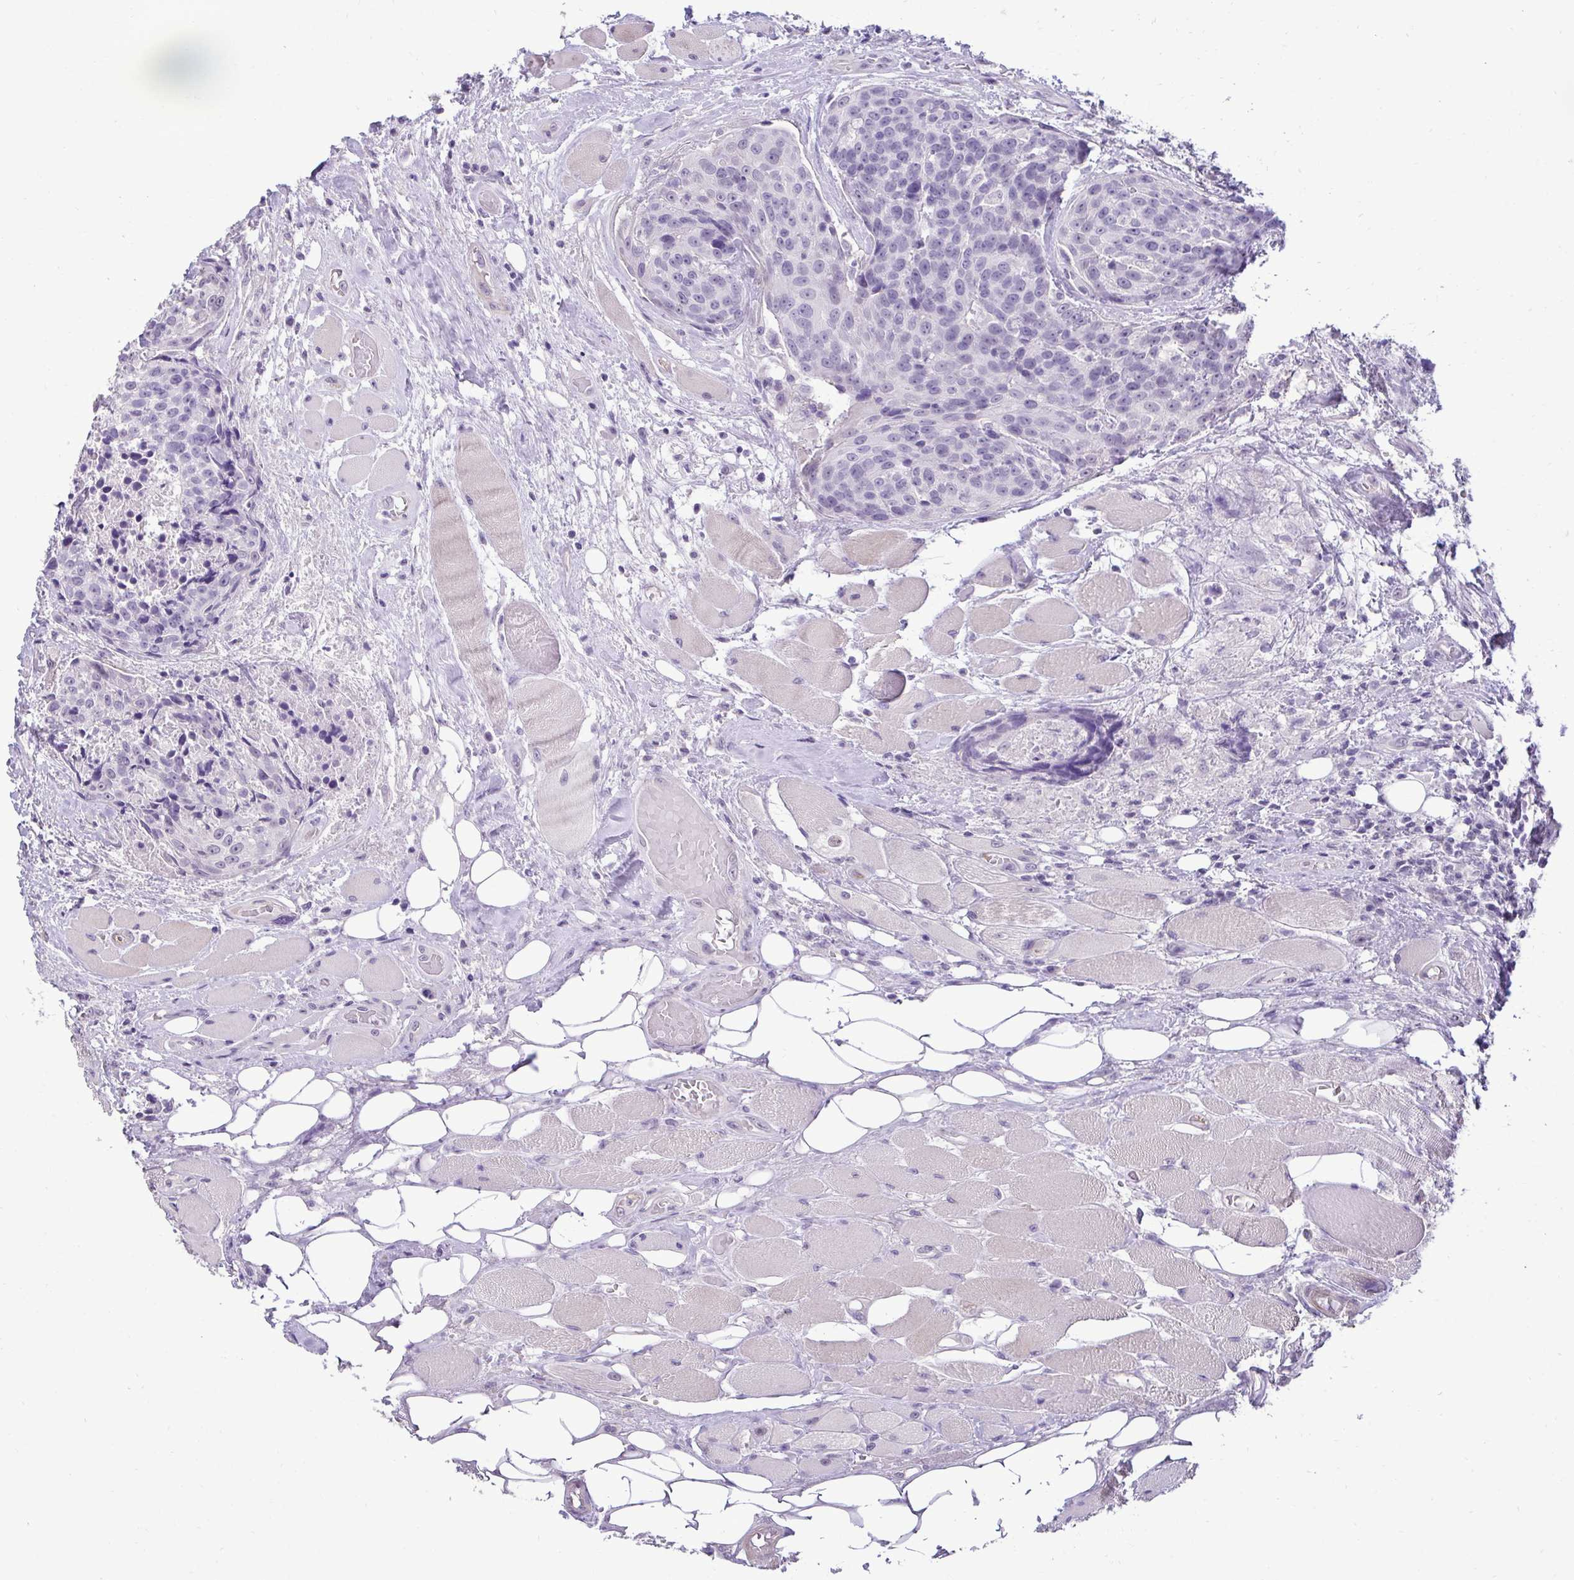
{"staining": {"intensity": "negative", "quantity": "none", "location": "none"}, "tissue": "head and neck cancer", "cell_type": "Tumor cells", "image_type": "cancer", "snomed": [{"axis": "morphology", "description": "Squamous cell carcinoma, NOS"}, {"axis": "topography", "description": "Oral tissue"}, {"axis": "topography", "description": "Head-Neck"}], "caption": "The histopathology image reveals no staining of tumor cells in head and neck cancer.", "gene": "SLC30A3", "patient": {"sex": "male", "age": 64}}